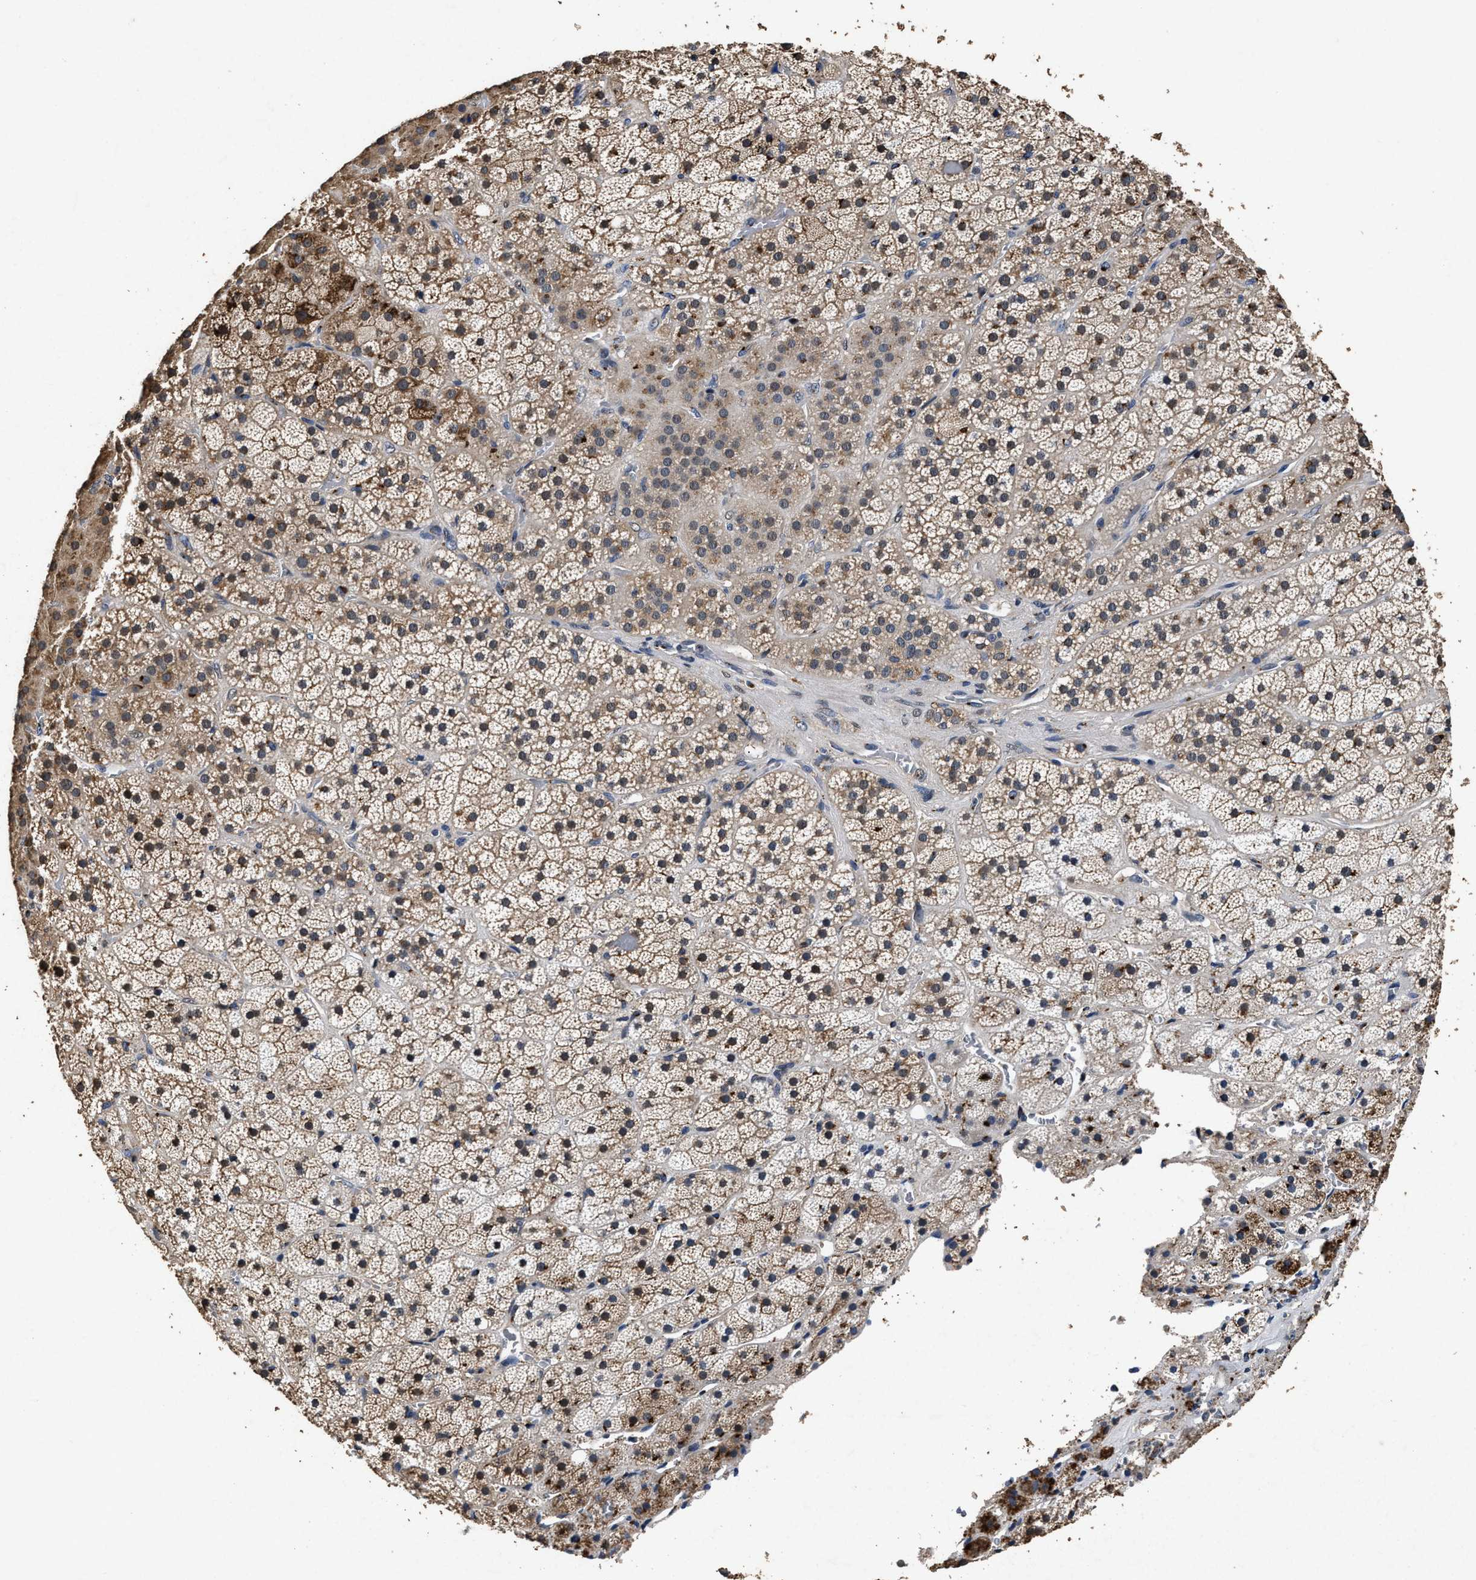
{"staining": {"intensity": "moderate", "quantity": "25%-75%", "location": "cytoplasmic/membranous"}, "tissue": "adrenal gland", "cell_type": "Glandular cells", "image_type": "normal", "snomed": [{"axis": "morphology", "description": "Normal tissue, NOS"}, {"axis": "topography", "description": "Adrenal gland"}], "caption": "Immunohistochemical staining of unremarkable human adrenal gland demonstrates moderate cytoplasmic/membranous protein staining in about 25%-75% of glandular cells. The protein is shown in brown color, while the nuclei are stained blue.", "gene": "TPST2", "patient": {"sex": "male", "age": 57}}